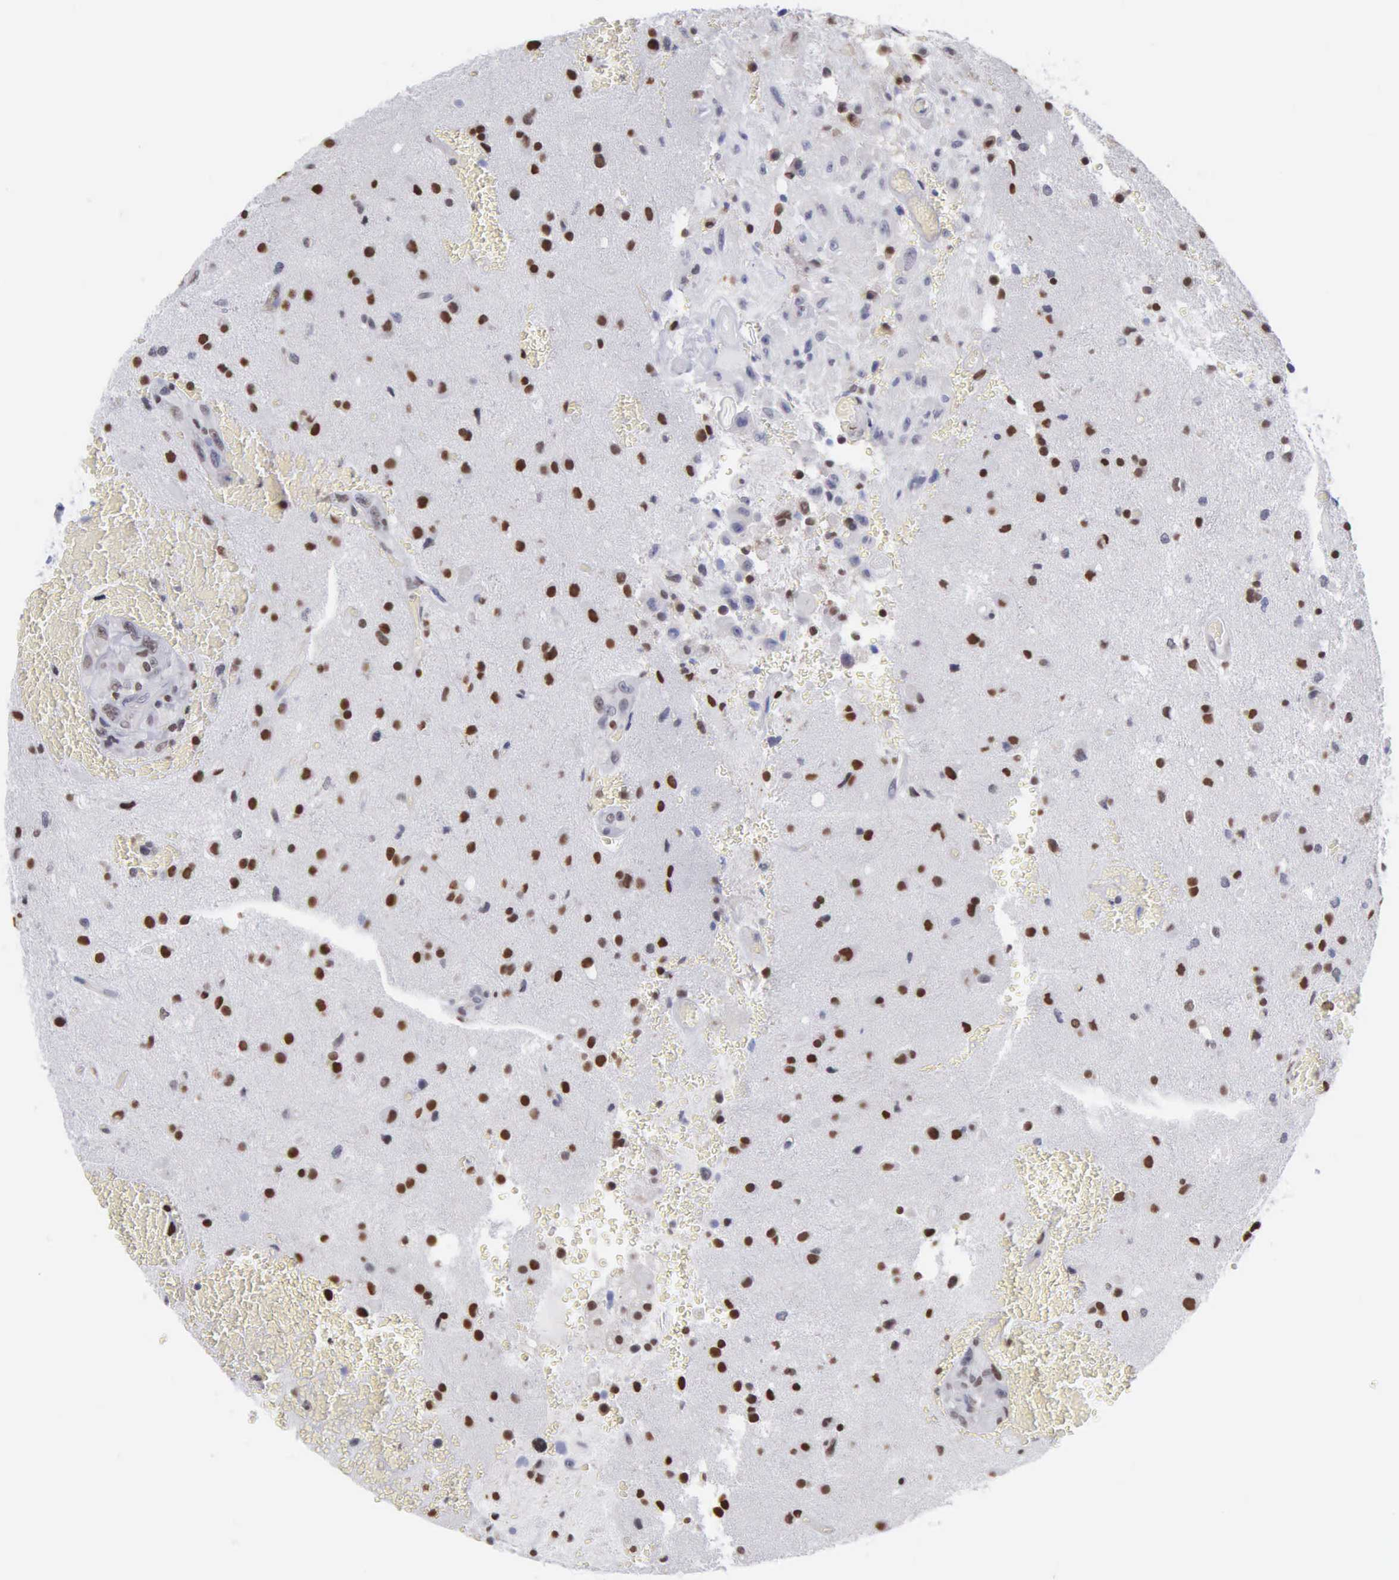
{"staining": {"intensity": "strong", "quantity": "25%-75%", "location": "nuclear"}, "tissue": "glioma", "cell_type": "Tumor cells", "image_type": "cancer", "snomed": [{"axis": "morphology", "description": "Glioma, malignant, High grade"}, {"axis": "topography", "description": "Brain"}], "caption": "Glioma stained for a protein exhibits strong nuclear positivity in tumor cells.", "gene": "CCNG1", "patient": {"sex": "male", "age": 48}}